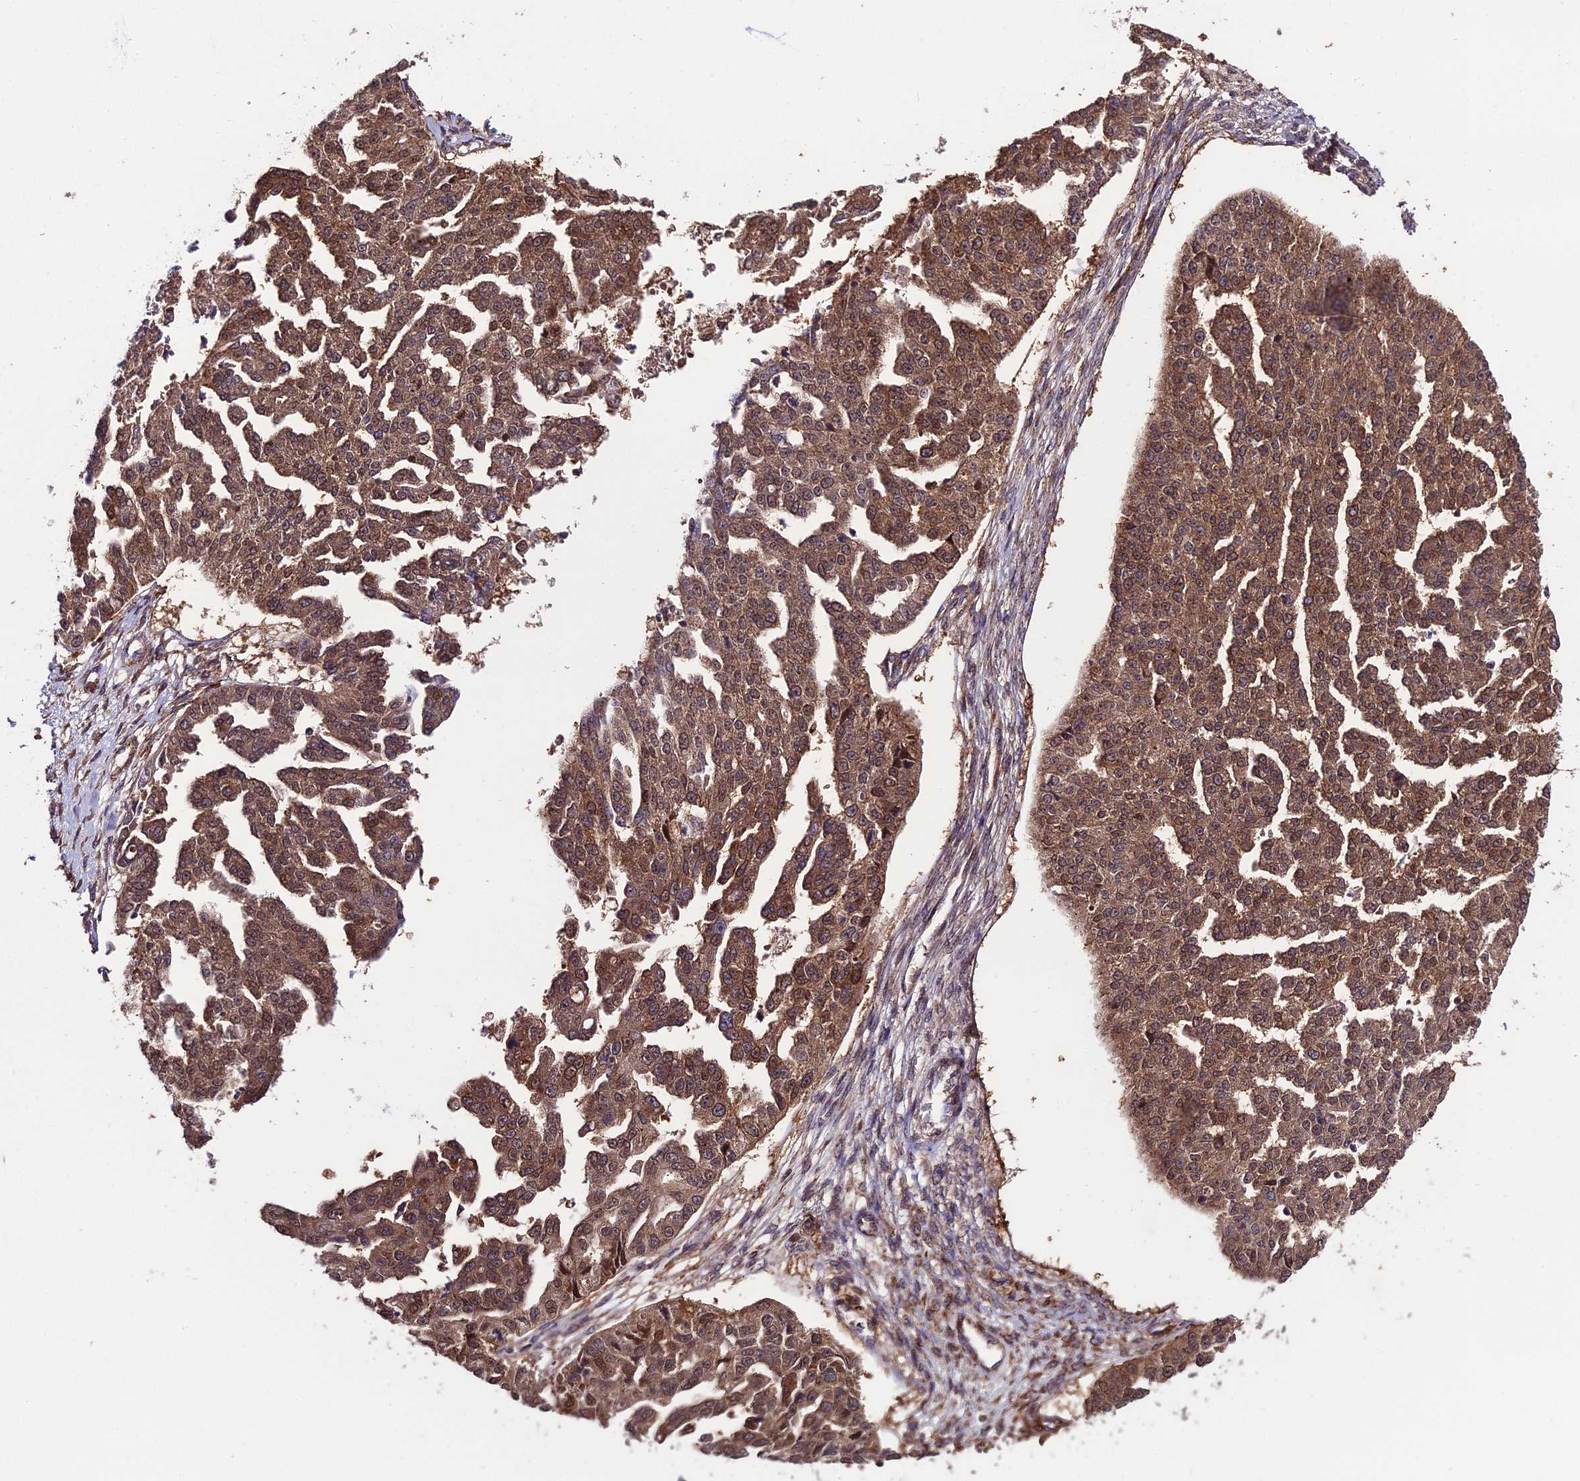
{"staining": {"intensity": "moderate", "quantity": ">75%", "location": "cytoplasmic/membranous,nuclear"}, "tissue": "ovarian cancer", "cell_type": "Tumor cells", "image_type": "cancer", "snomed": [{"axis": "morphology", "description": "Cystadenocarcinoma, serous, NOS"}, {"axis": "topography", "description": "Ovary"}], "caption": "A medium amount of moderate cytoplasmic/membranous and nuclear positivity is present in approximately >75% of tumor cells in ovarian cancer (serous cystadenocarcinoma) tissue.", "gene": "DDX19A", "patient": {"sex": "female", "age": 58}}